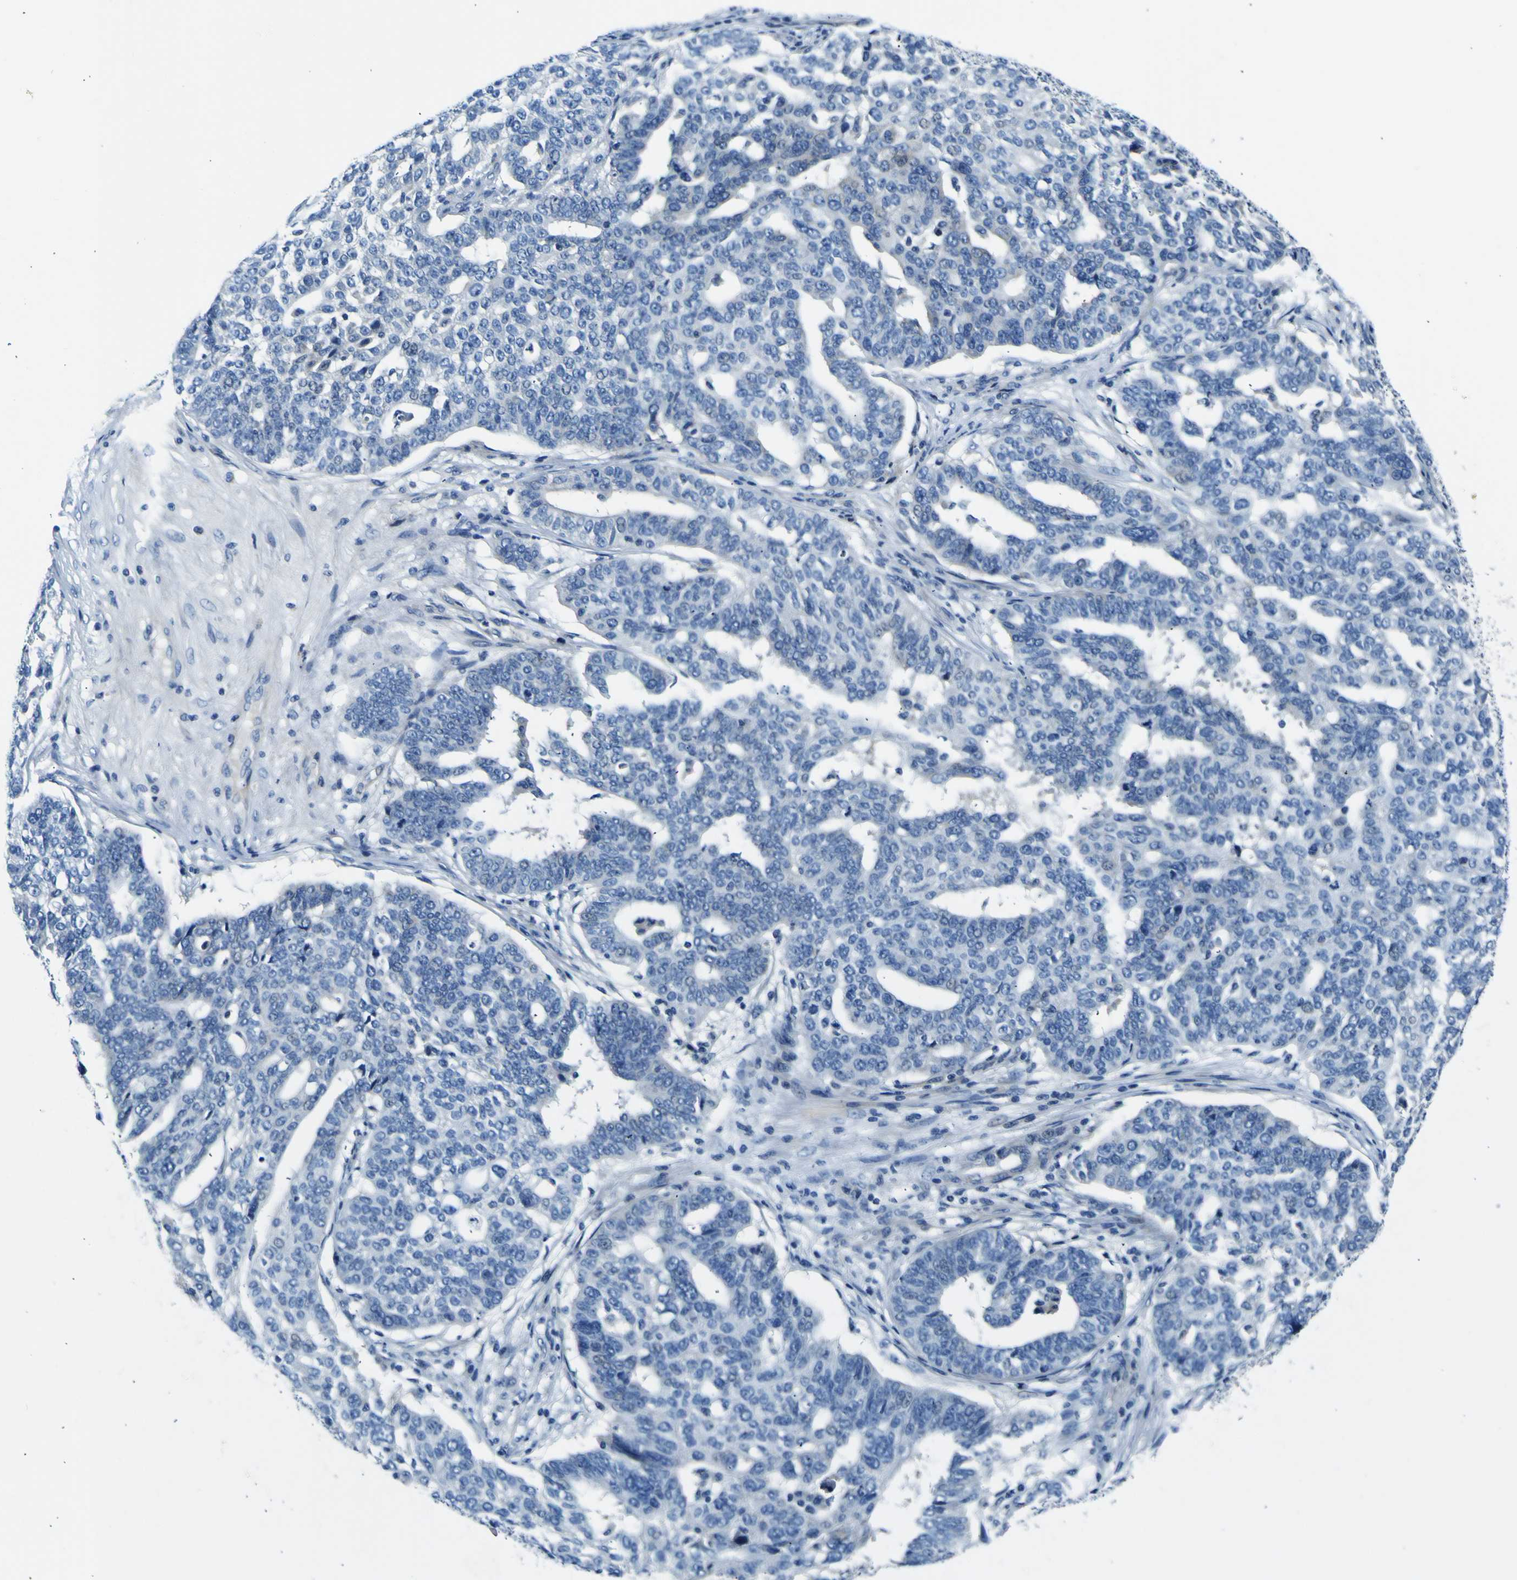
{"staining": {"intensity": "negative", "quantity": "none", "location": "none"}, "tissue": "ovarian cancer", "cell_type": "Tumor cells", "image_type": "cancer", "snomed": [{"axis": "morphology", "description": "Cystadenocarcinoma, serous, NOS"}, {"axis": "topography", "description": "Ovary"}], "caption": "Tumor cells show no significant protein staining in serous cystadenocarcinoma (ovarian).", "gene": "ADGRA2", "patient": {"sex": "female", "age": 59}}